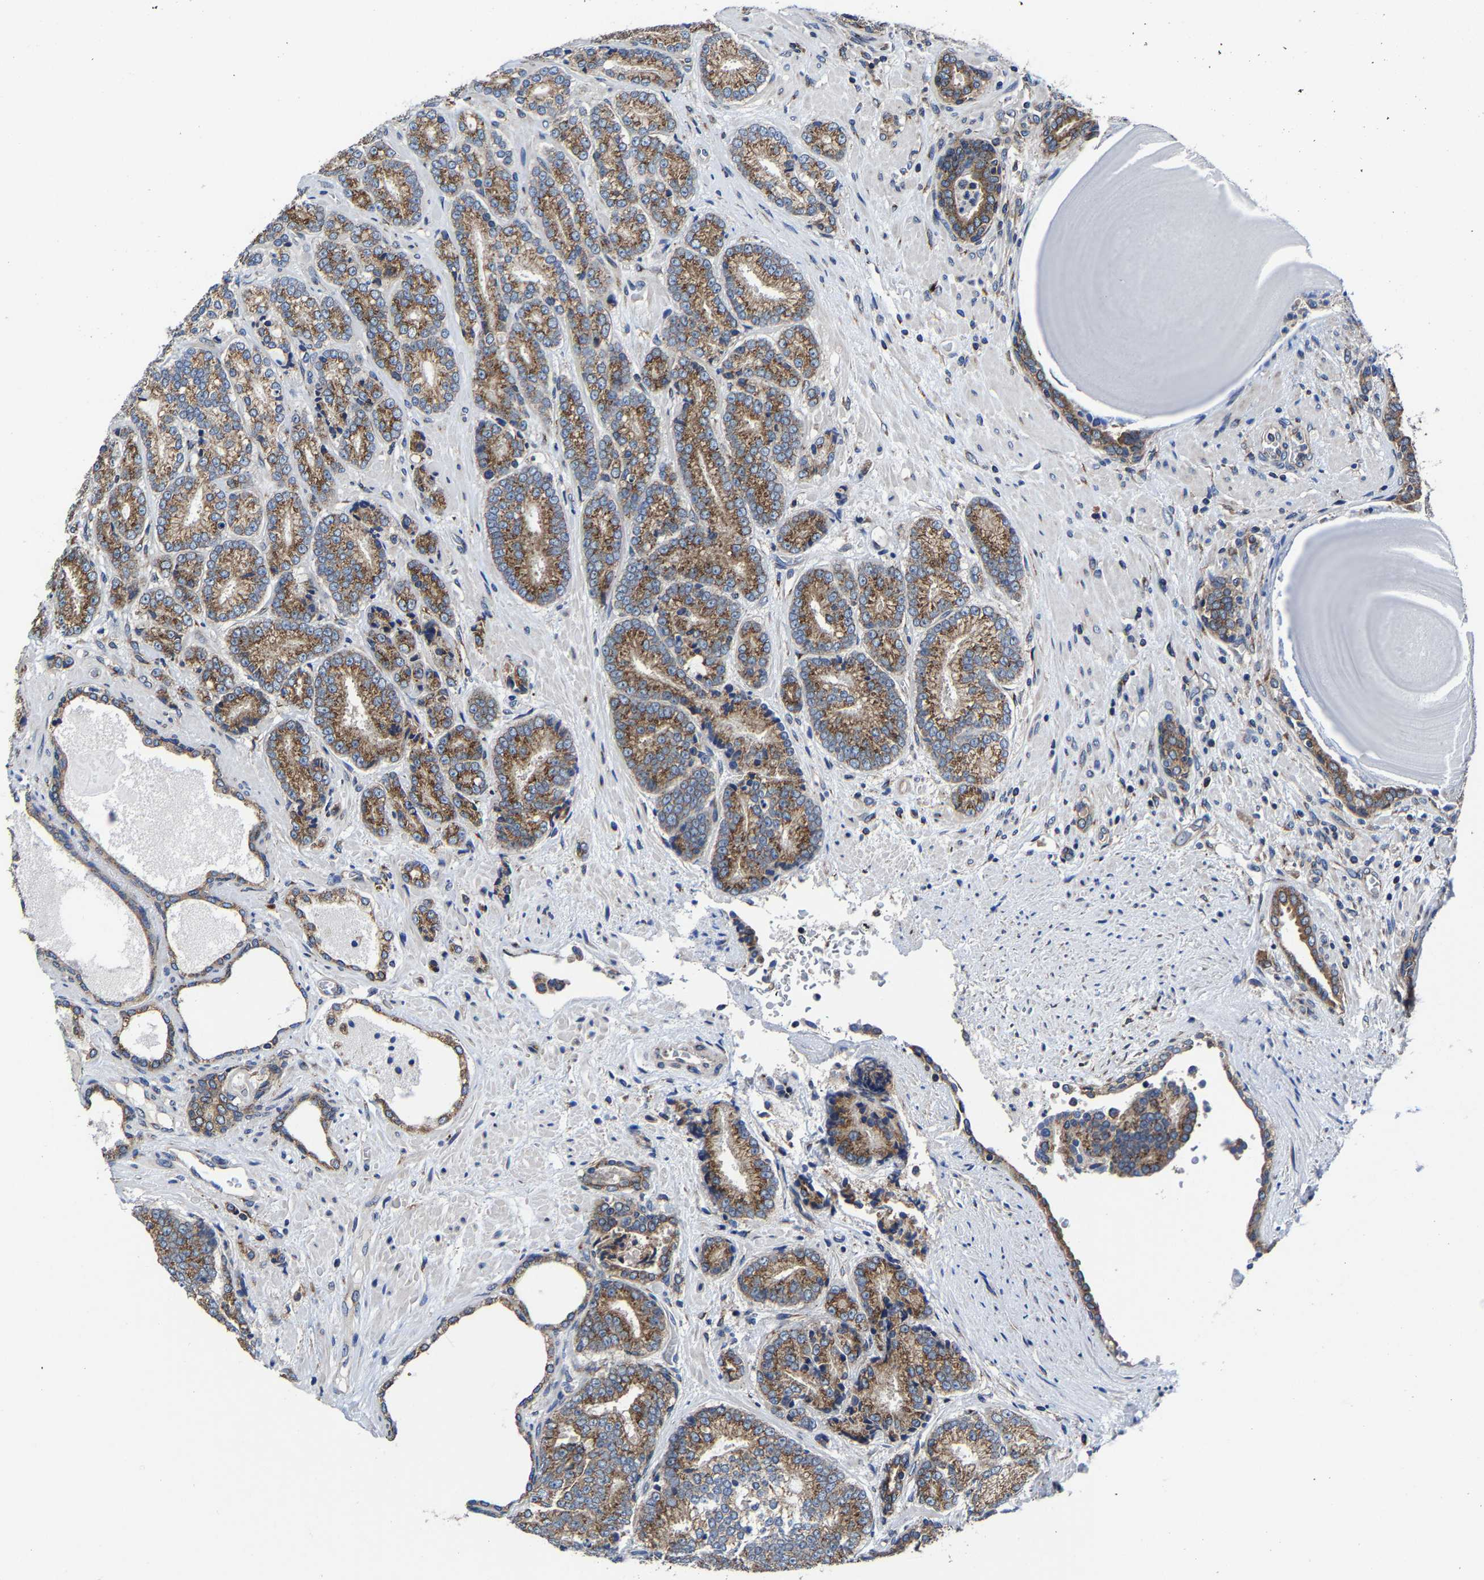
{"staining": {"intensity": "moderate", "quantity": ">75%", "location": "cytoplasmic/membranous"}, "tissue": "prostate cancer", "cell_type": "Tumor cells", "image_type": "cancer", "snomed": [{"axis": "morphology", "description": "Adenocarcinoma, High grade"}, {"axis": "topography", "description": "Prostate"}], "caption": "The immunohistochemical stain highlights moderate cytoplasmic/membranous positivity in tumor cells of prostate cancer tissue.", "gene": "EBAG9", "patient": {"sex": "male", "age": 61}}